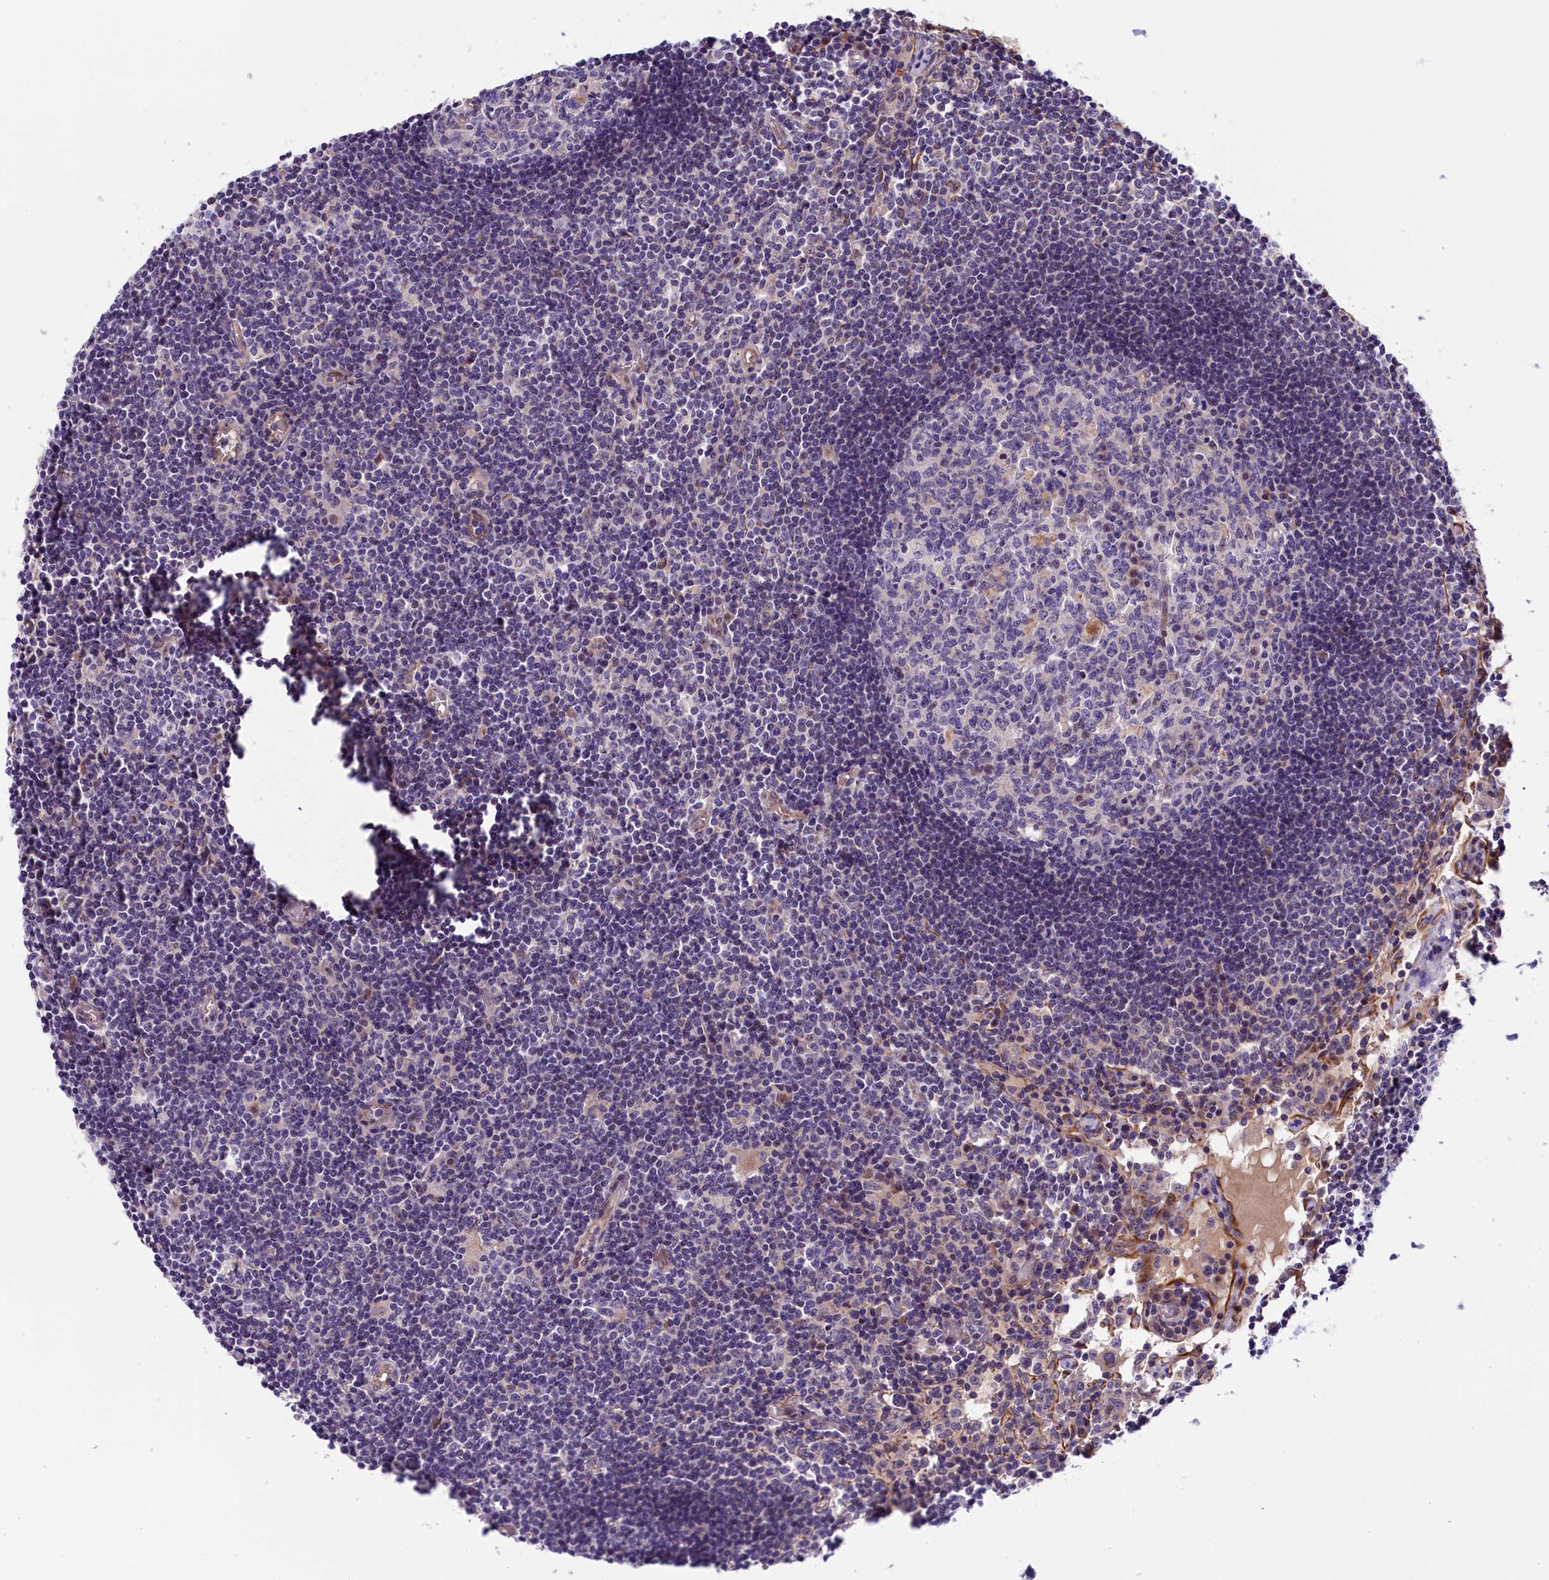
{"staining": {"intensity": "negative", "quantity": "none", "location": "none"}, "tissue": "lymph node", "cell_type": "Germinal center cells", "image_type": "normal", "snomed": [{"axis": "morphology", "description": "Normal tissue, NOS"}, {"axis": "topography", "description": "Lymph node"}], "caption": "Germinal center cells show no significant expression in unremarkable lymph node. (DAB IHC visualized using brightfield microscopy, high magnification).", "gene": "CCDC32", "patient": {"sex": "female", "age": 55}}